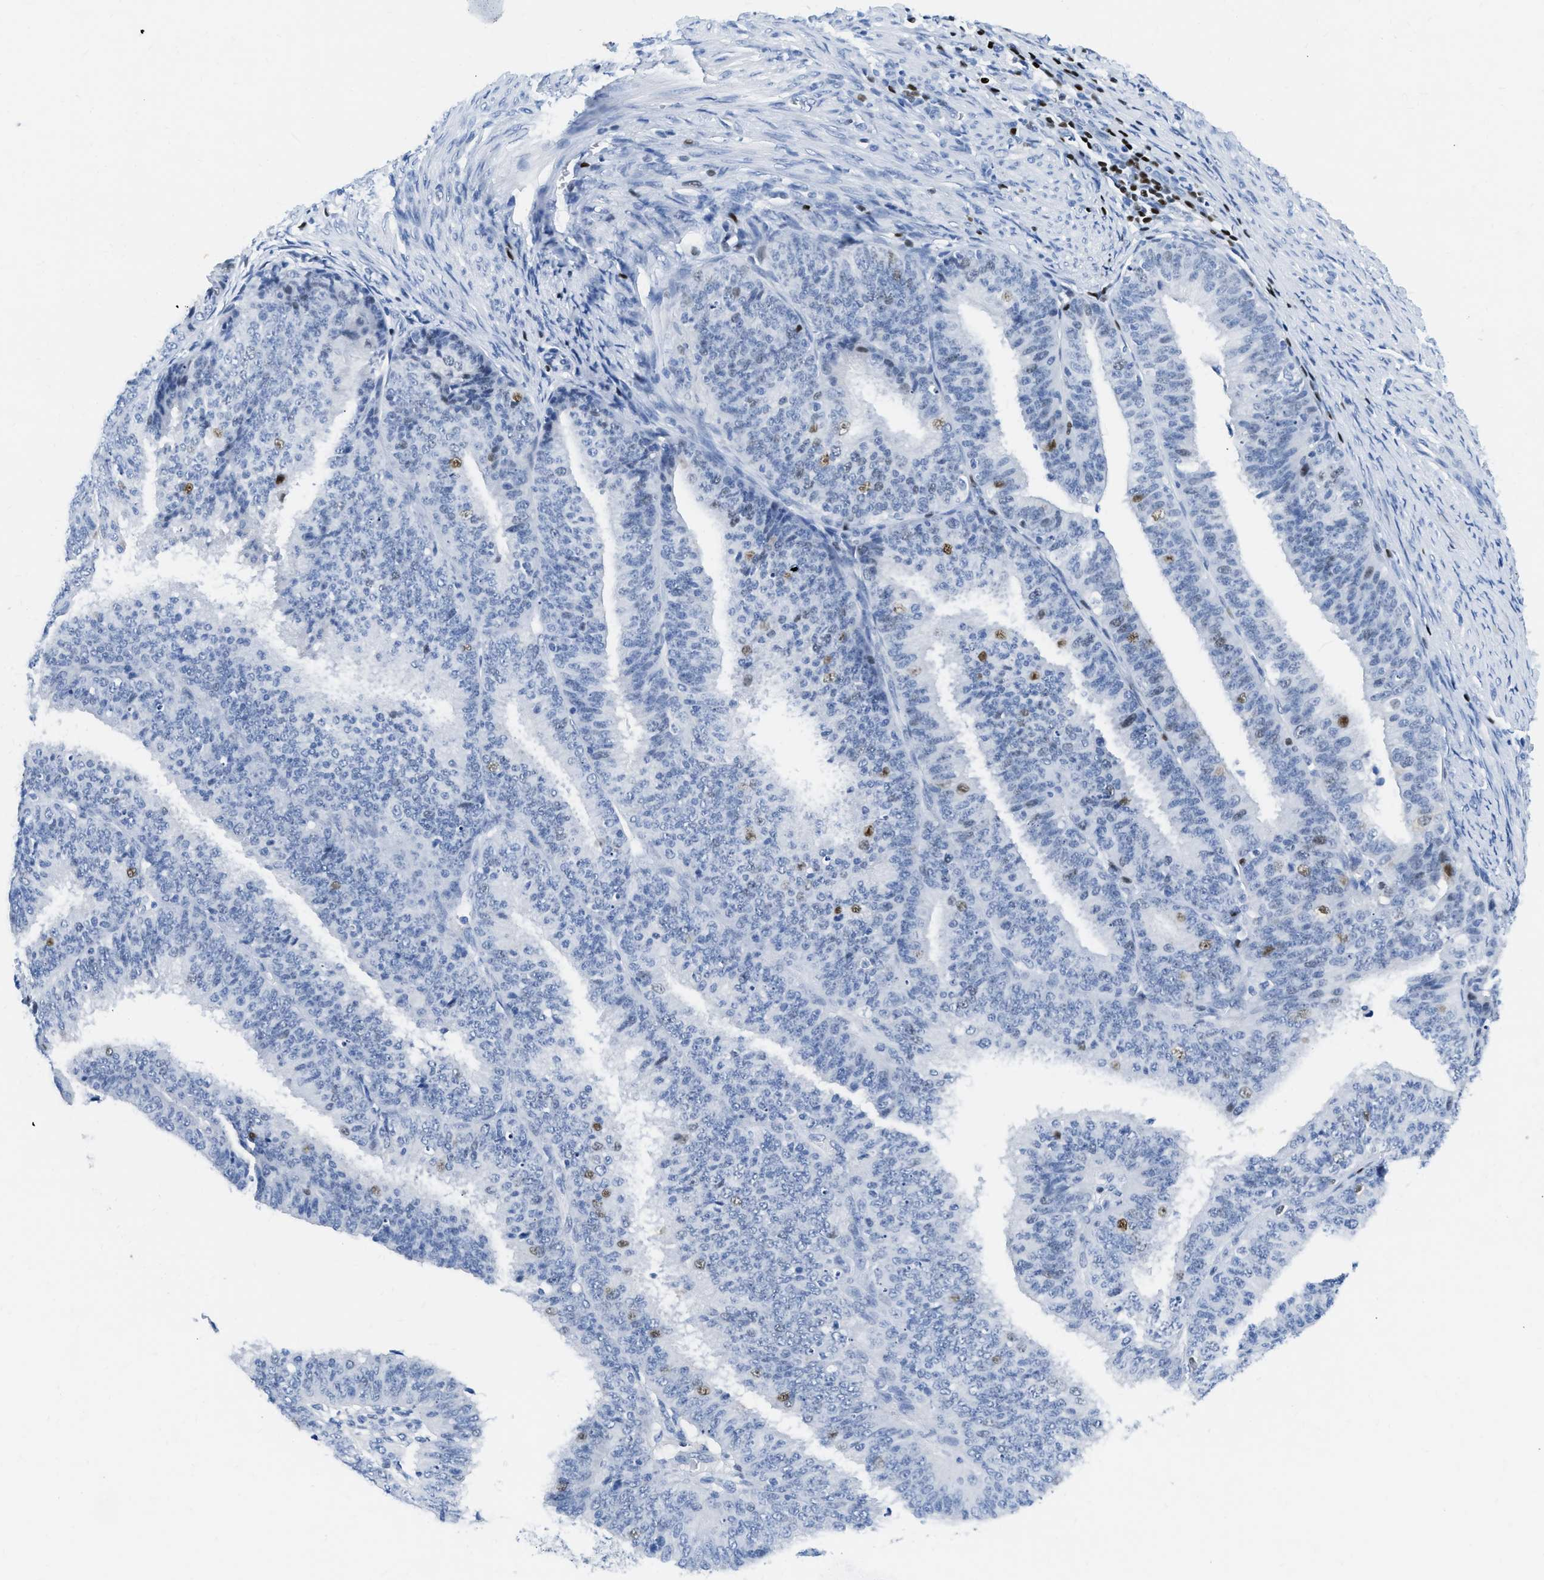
{"staining": {"intensity": "negative", "quantity": "none", "location": "none"}, "tissue": "endometrial cancer", "cell_type": "Tumor cells", "image_type": "cancer", "snomed": [{"axis": "morphology", "description": "Adenocarcinoma, NOS"}, {"axis": "topography", "description": "Endometrium"}], "caption": "This micrograph is of endometrial cancer stained with IHC to label a protein in brown with the nuclei are counter-stained blue. There is no expression in tumor cells.", "gene": "TCF7", "patient": {"sex": "female", "age": 70}}